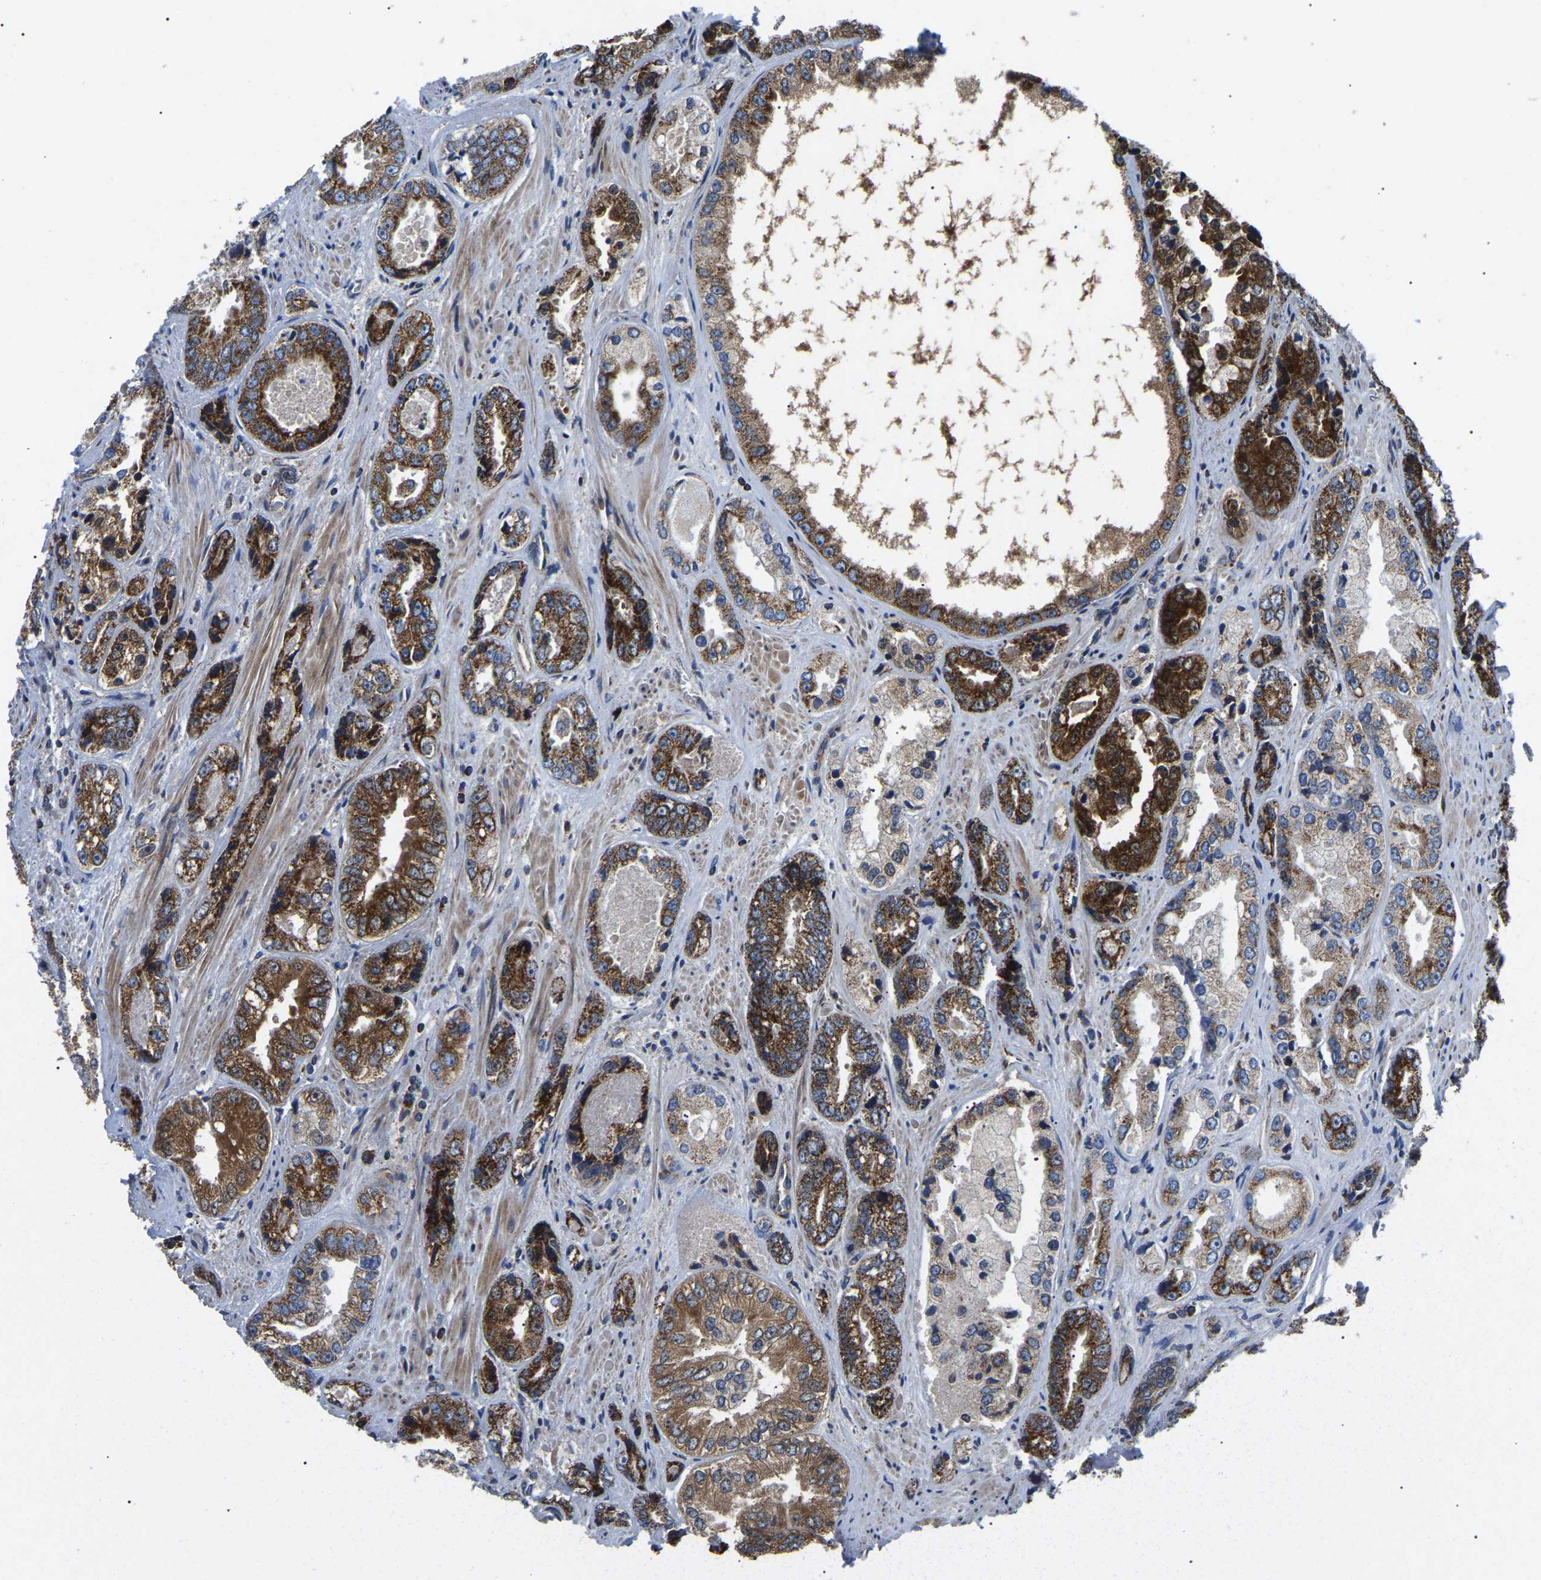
{"staining": {"intensity": "strong", "quantity": ">75%", "location": "cytoplasmic/membranous"}, "tissue": "prostate cancer", "cell_type": "Tumor cells", "image_type": "cancer", "snomed": [{"axis": "morphology", "description": "Adenocarcinoma, High grade"}, {"axis": "topography", "description": "Prostate"}], "caption": "Immunohistochemistry (IHC) (DAB (3,3'-diaminobenzidine)) staining of prostate cancer (adenocarcinoma (high-grade)) demonstrates strong cytoplasmic/membranous protein positivity in about >75% of tumor cells. Immunohistochemistry (IHC) stains the protein in brown and the nuclei are stained blue.", "gene": "PPM1E", "patient": {"sex": "male", "age": 61}}